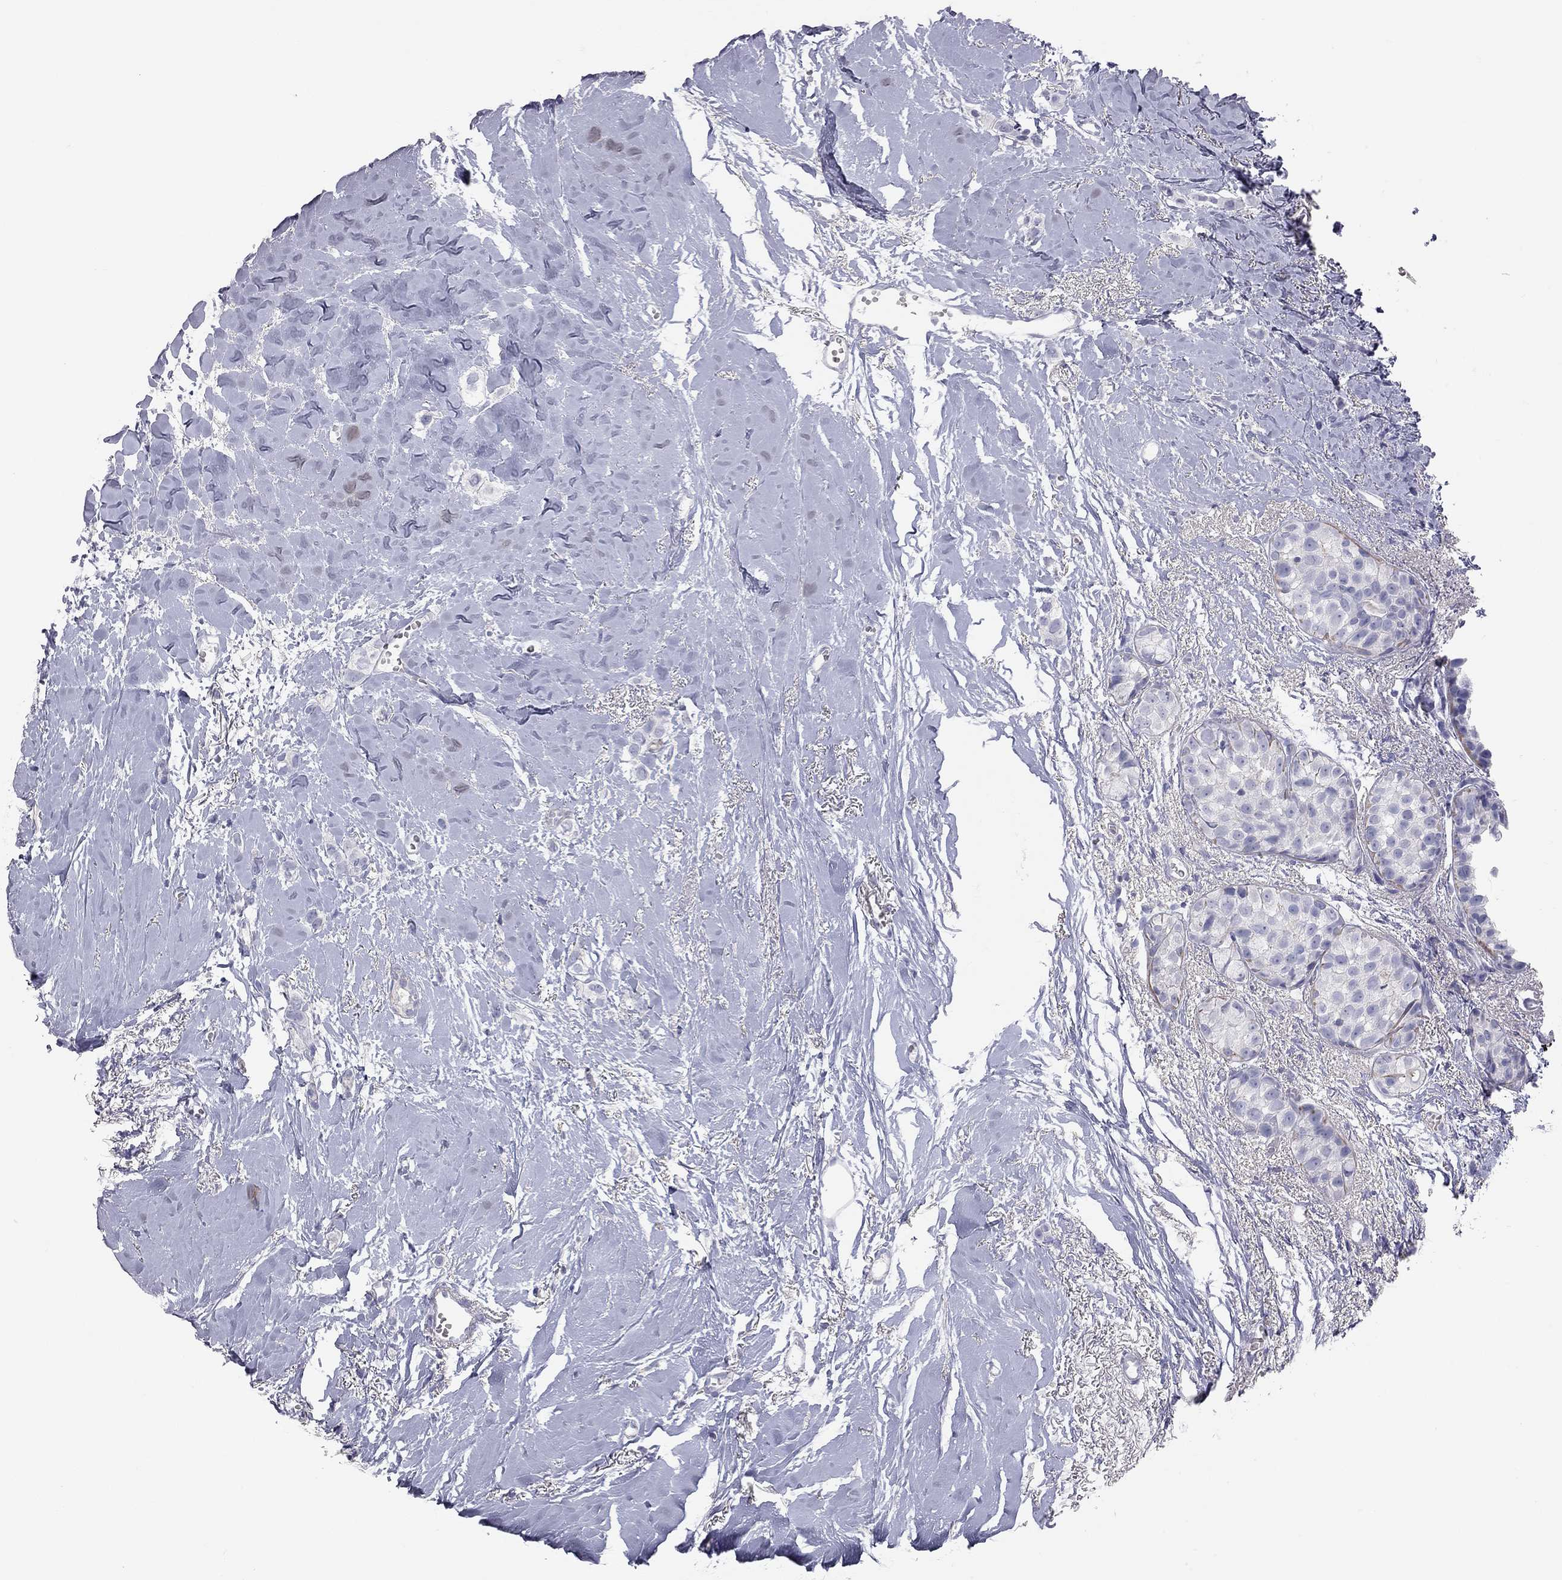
{"staining": {"intensity": "negative", "quantity": "none", "location": "none"}, "tissue": "breast cancer", "cell_type": "Tumor cells", "image_type": "cancer", "snomed": [{"axis": "morphology", "description": "Duct carcinoma"}, {"axis": "topography", "description": "Breast"}], "caption": "This is a photomicrograph of IHC staining of invasive ductal carcinoma (breast), which shows no staining in tumor cells. (DAB (3,3'-diaminobenzidine) immunohistochemistry (IHC) visualized using brightfield microscopy, high magnification).", "gene": "ADCYAP1", "patient": {"sex": "female", "age": 85}}